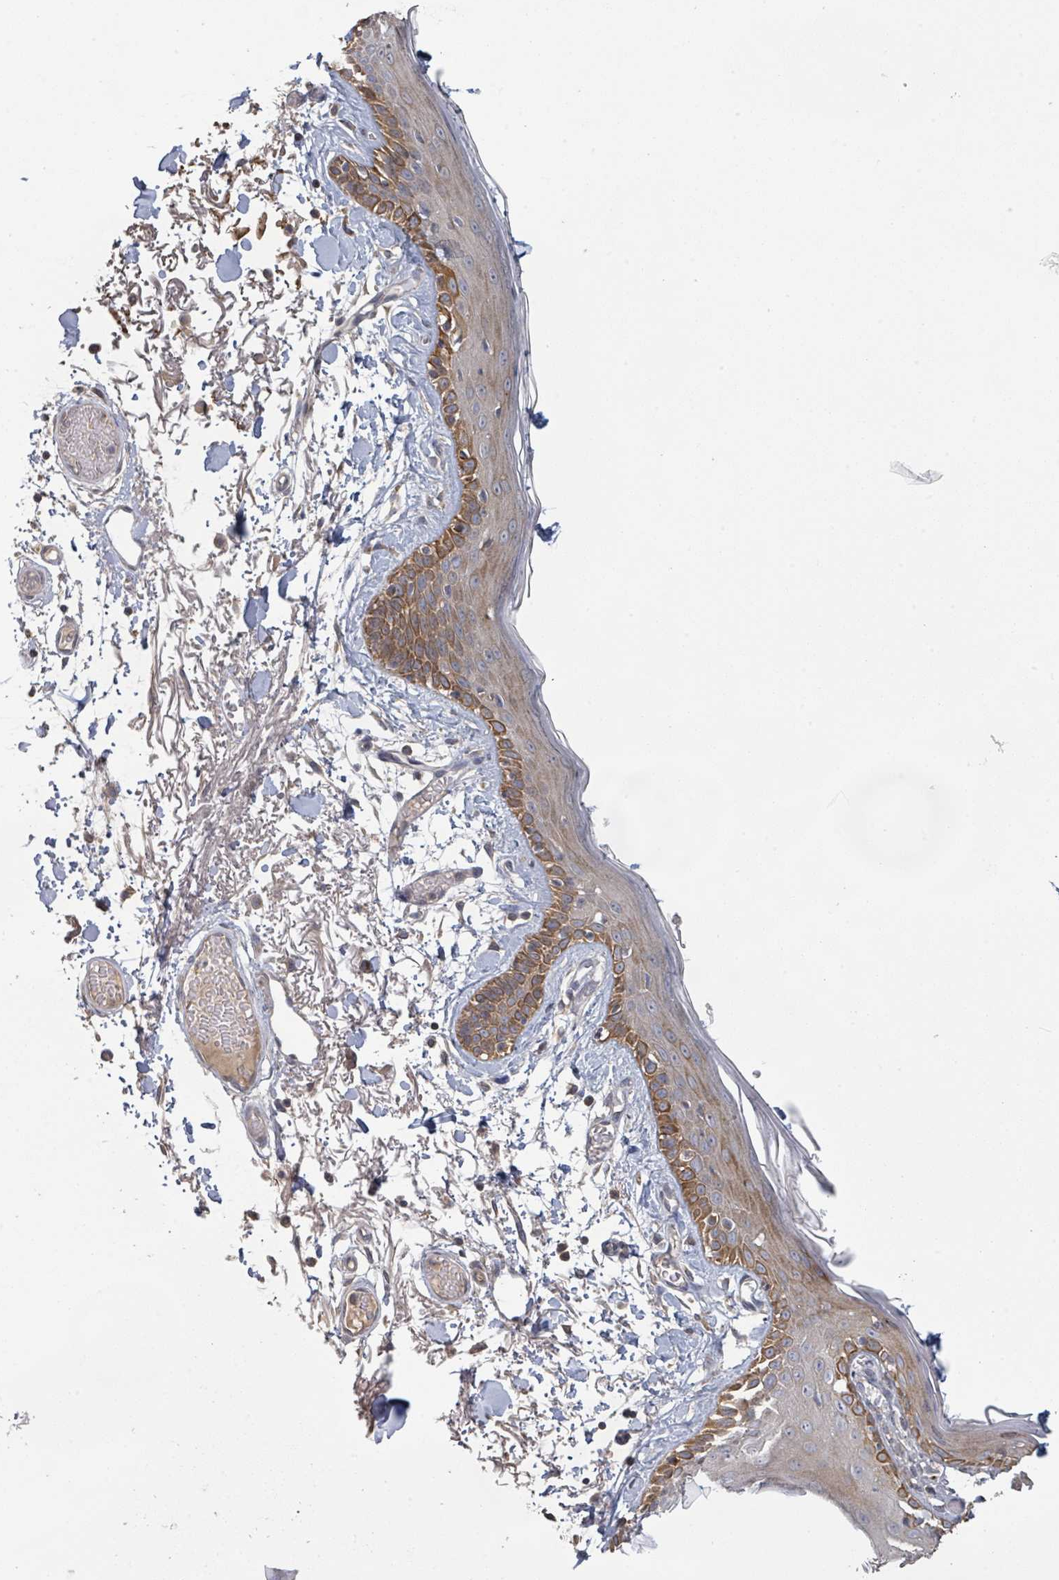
{"staining": {"intensity": "moderate", "quantity": "<25%", "location": "cytoplasmic/membranous"}, "tissue": "skin", "cell_type": "Fibroblasts", "image_type": "normal", "snomed": [{"axis": "morphology", "description": "Normal tissue, NOS"}, {"axis": "topography", "description": "Skin"}], "caption": "The histopathology image exhibits a brown stain indicating the presence of a protein in the cytoplasmic/membranous of fibroblasts in skin. The staining was performed using DAB (3,3'-diaminobenzidine), with brown indicating positive protein expression. Nuclei are stained blue with hematoxylin.", "gene": "KCNS2", "patient": {"sex": "male", "age": 79}}